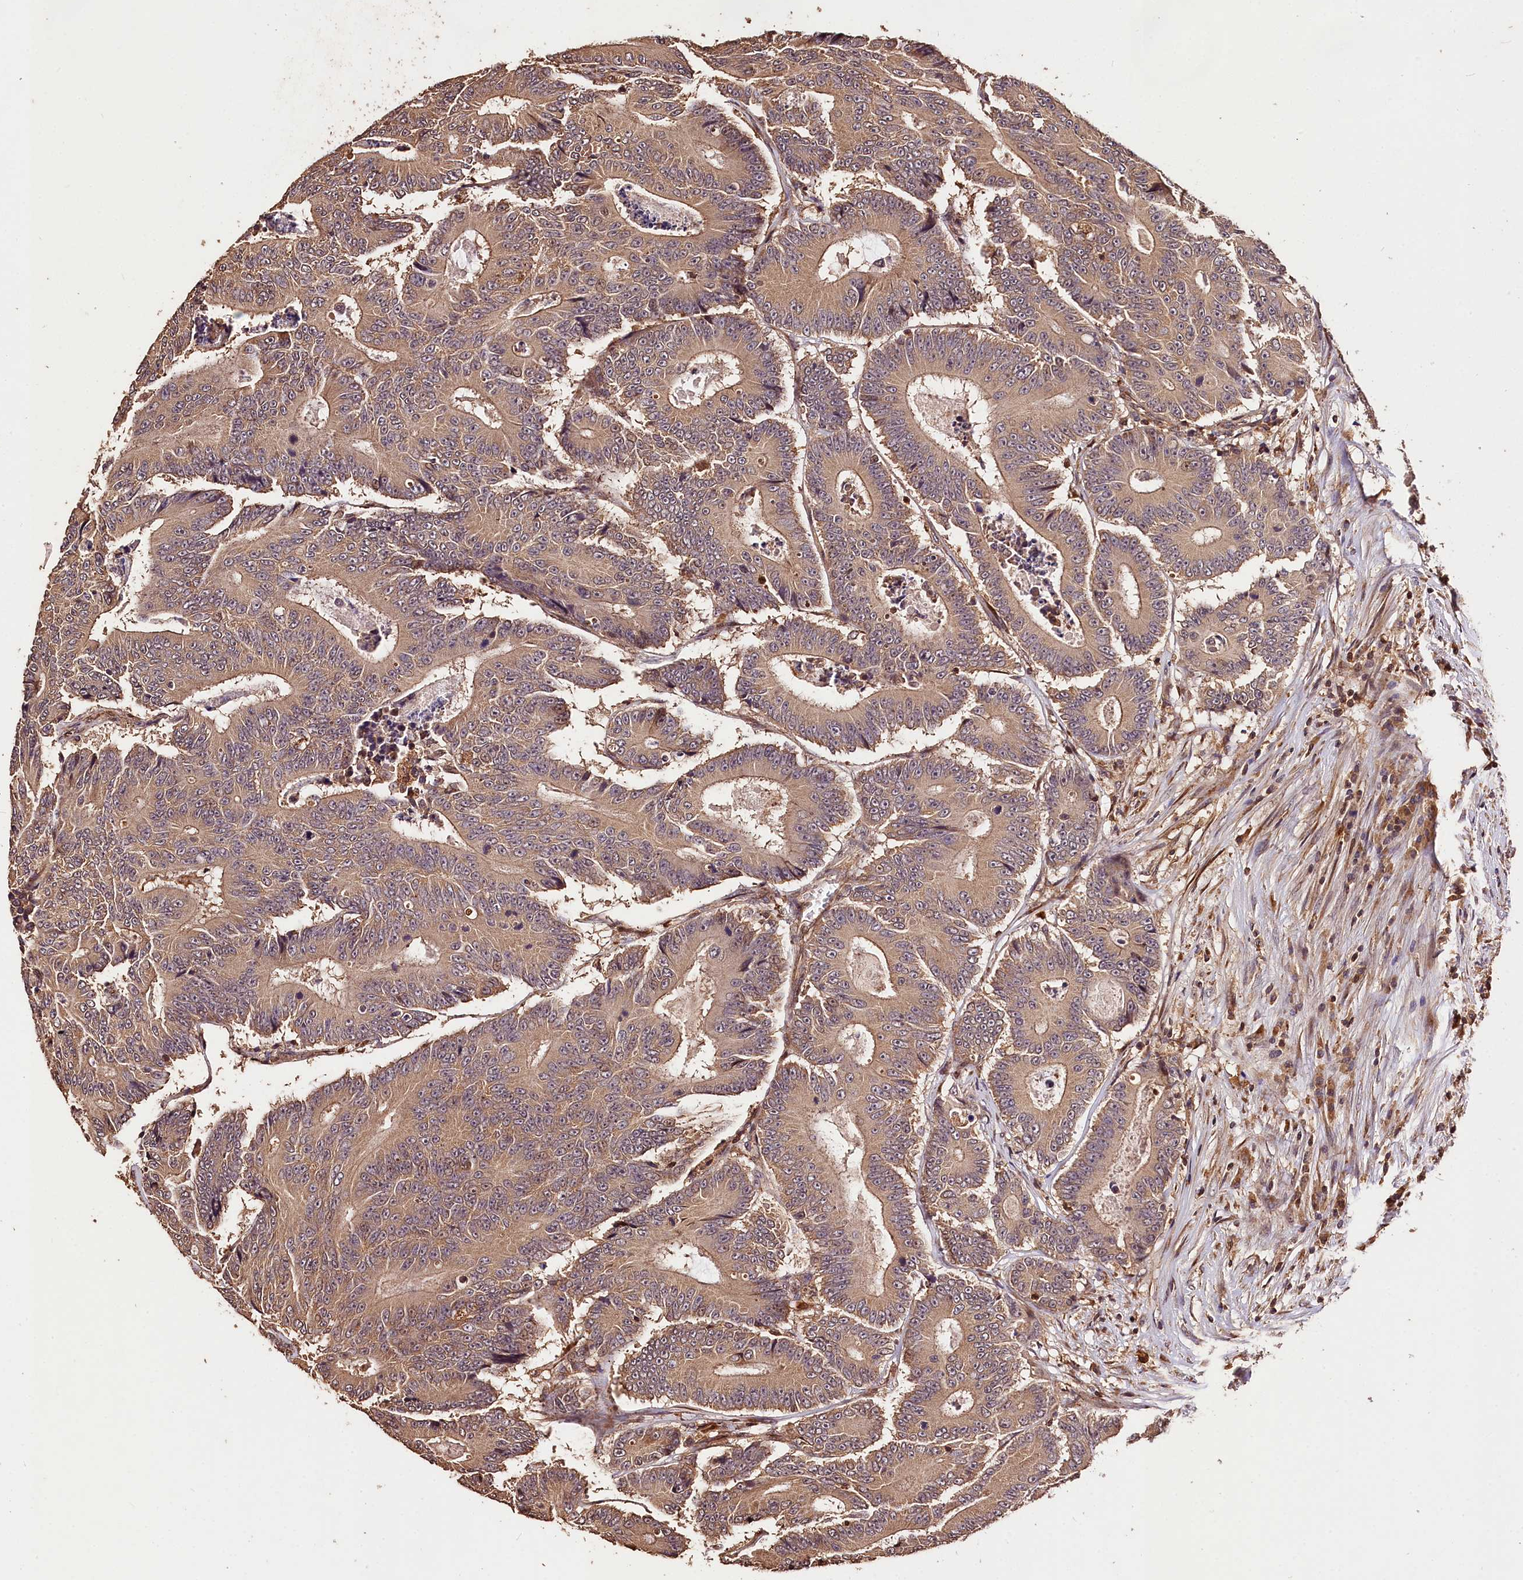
{"staining": {"intensity": "weak", "quantity": ">75%", "location": "cytoplasmic/membranous"}, "tissue": "colorectal cancer", "cell_type": "Tumor cells", "image_type": "cancer", "snomed": [{"axis": "morphology", "description": "Adenocarcinoma, NOS"}, {"axis": "topography", "description": "Colon"}], "caption": "Immunohistochemistry histopathology image of neoplastic tissue: colorectal adenocarcinoma stained using immunohistochemistry (IHC) demonstrates low levels of weak protein expression localized specifically in the cytoplasmic/membranous of tumor cells, appearing as a cytoplasmic/membranous brown color.", "gene": "KPTN", "patient": {"sex": "male", "age": 83}}